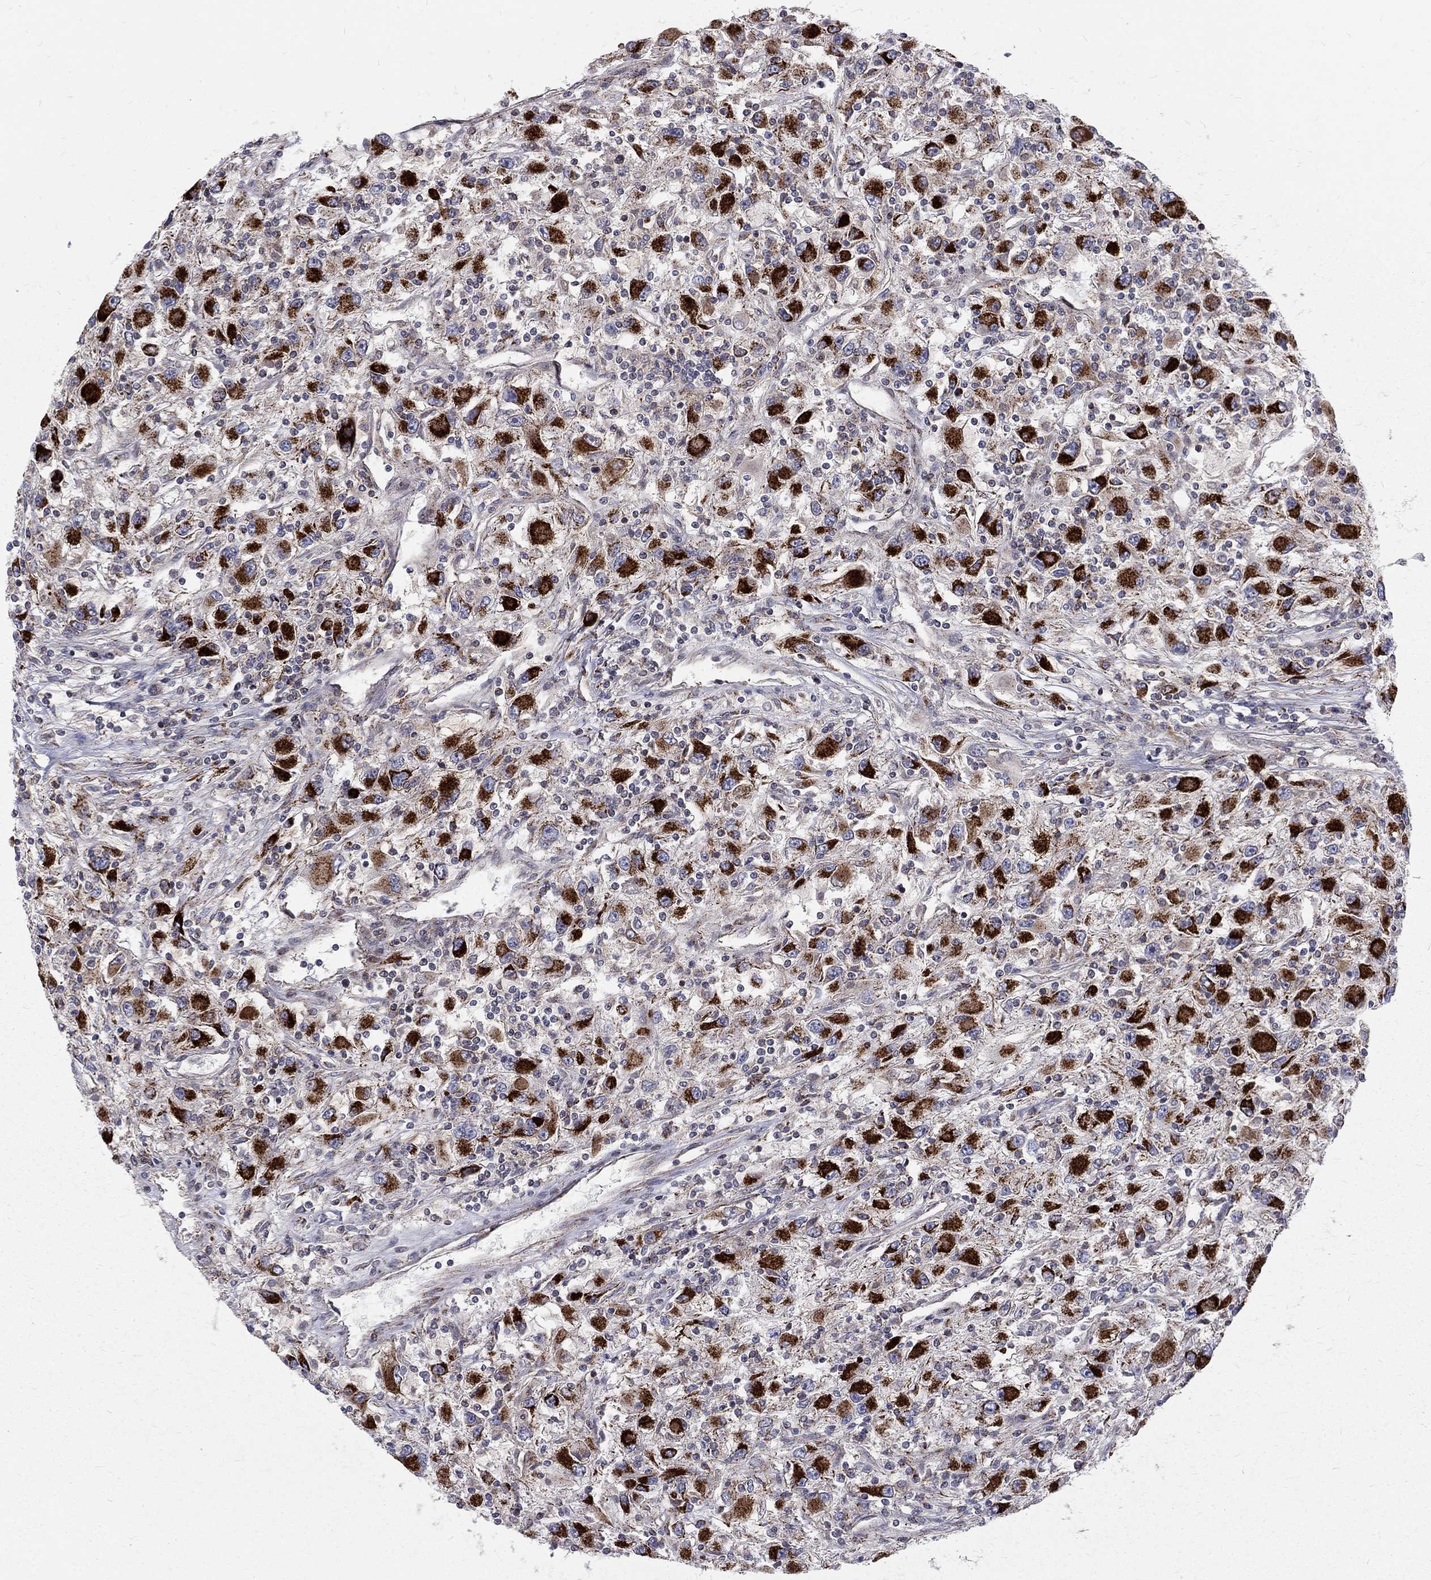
{"staining": {"intensity": "strong", "quantity": "25%-75%", "location": "cytoplasmic/membranous"}, "tissue": "renal cancer", "cell_type": "Tumor cells", "image_type": "cancer", "snomed": [{"axis": "morphology", "description": "Adenocarcinoma, NOS"}, {"axis": "topography", "description": "Kidney"}], "caption": "There is high levels of strong cytoplasmic/membranous expression in tumor cells of renal cancer (adenocarcinoma), as demonstrated by immunohistochemical staining (brown color).", "gene": "ALDH1B1", "patient": {"sex": "female", "age": 67}}